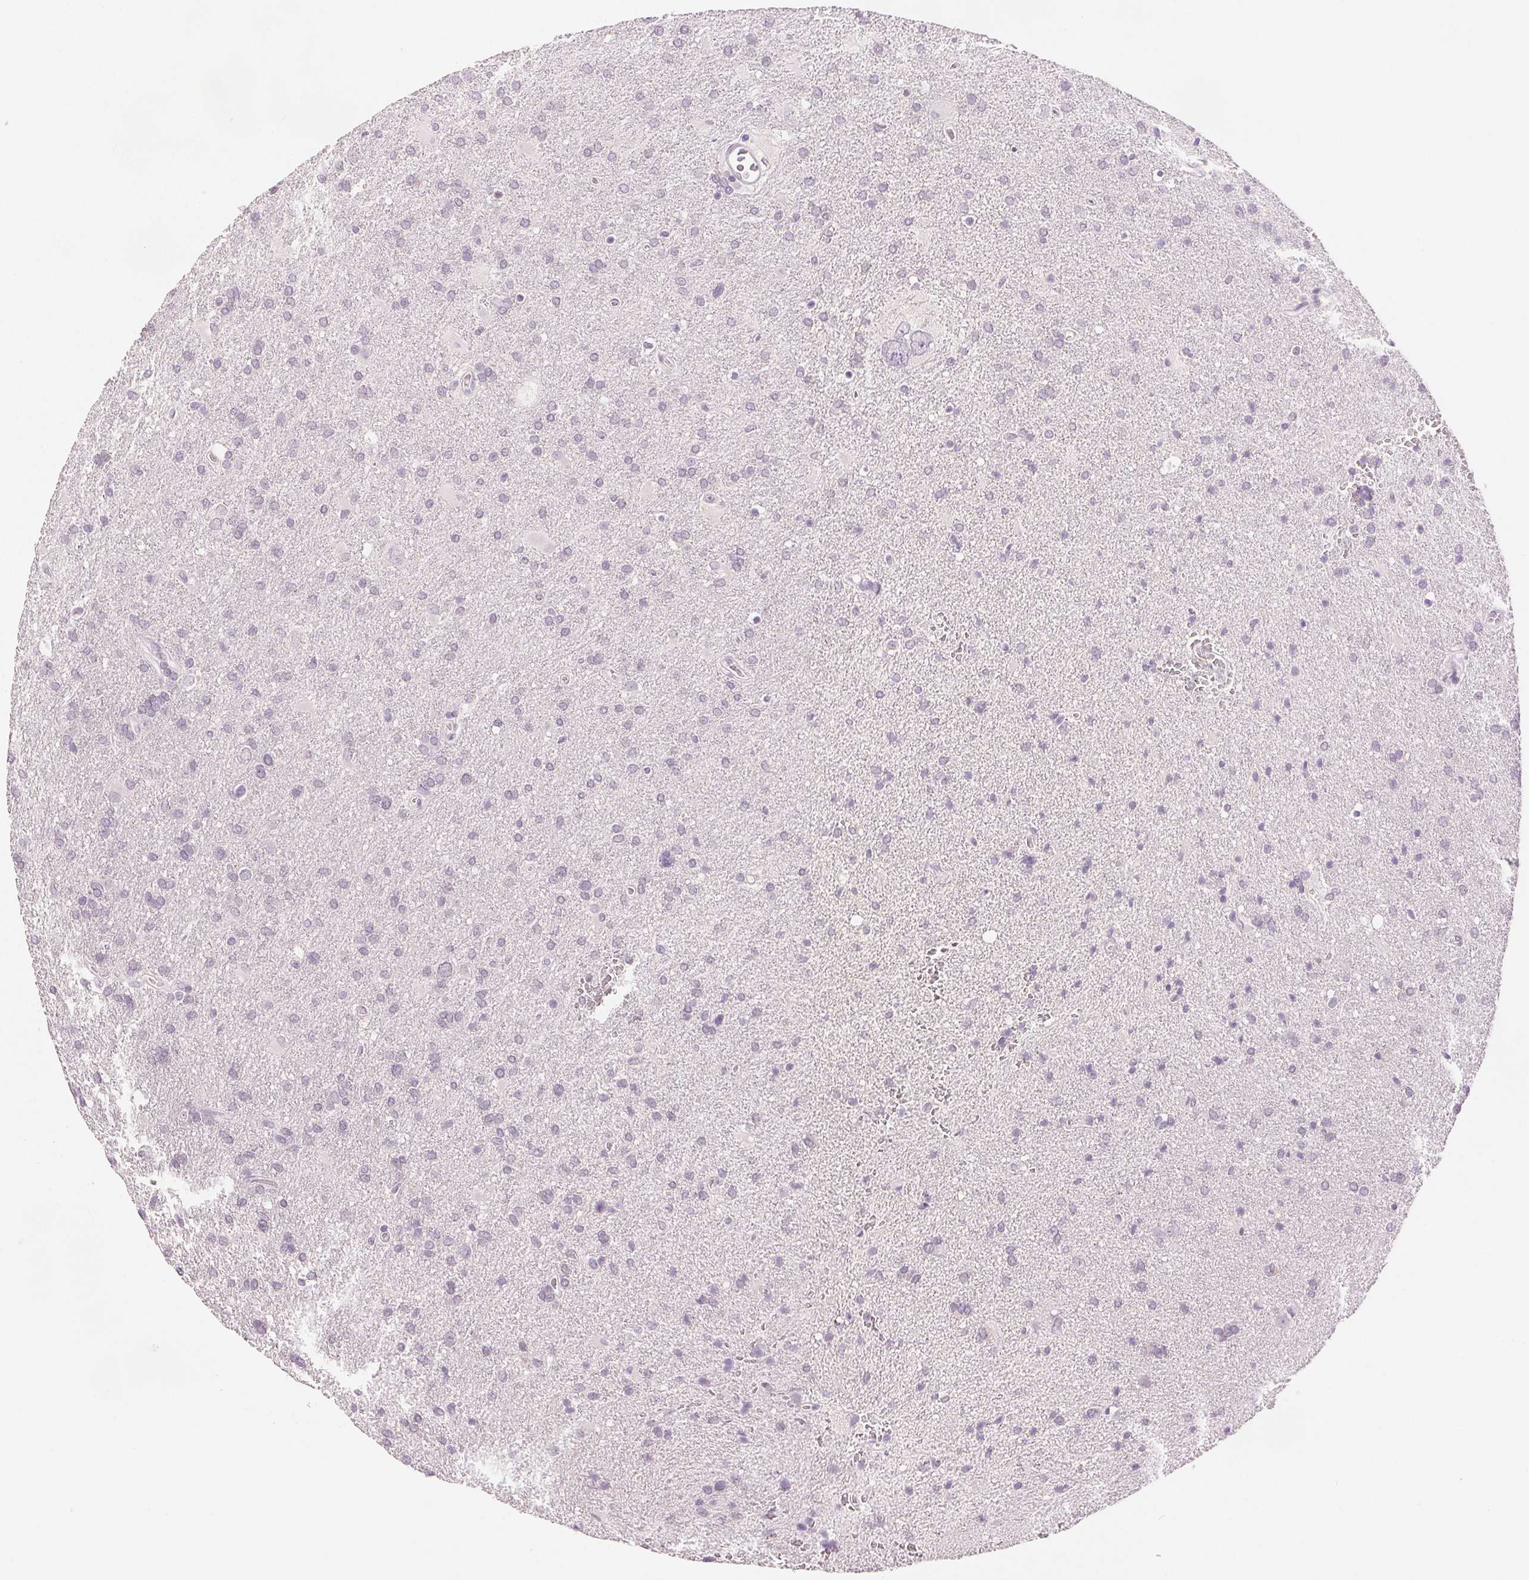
{"staining": {"intensity": "negative", "quantity": "none", "location": "none"}, "tissue": "glioma", "cell_type": "Tumor cells", "image_type": "cancer", "snomed": [{"axis": "morphology", "description": "Glioma, malignant, Low grade"}, {"axis": "topography", "description": "Brain"}], "caption": "Immunohistochemistry photomicrograph of human glioma stained for a protein (brown), which exhibits no positivity in tumor cells.", "gene": "SCGN", "patient": {"sex": "male", "age": 66}}